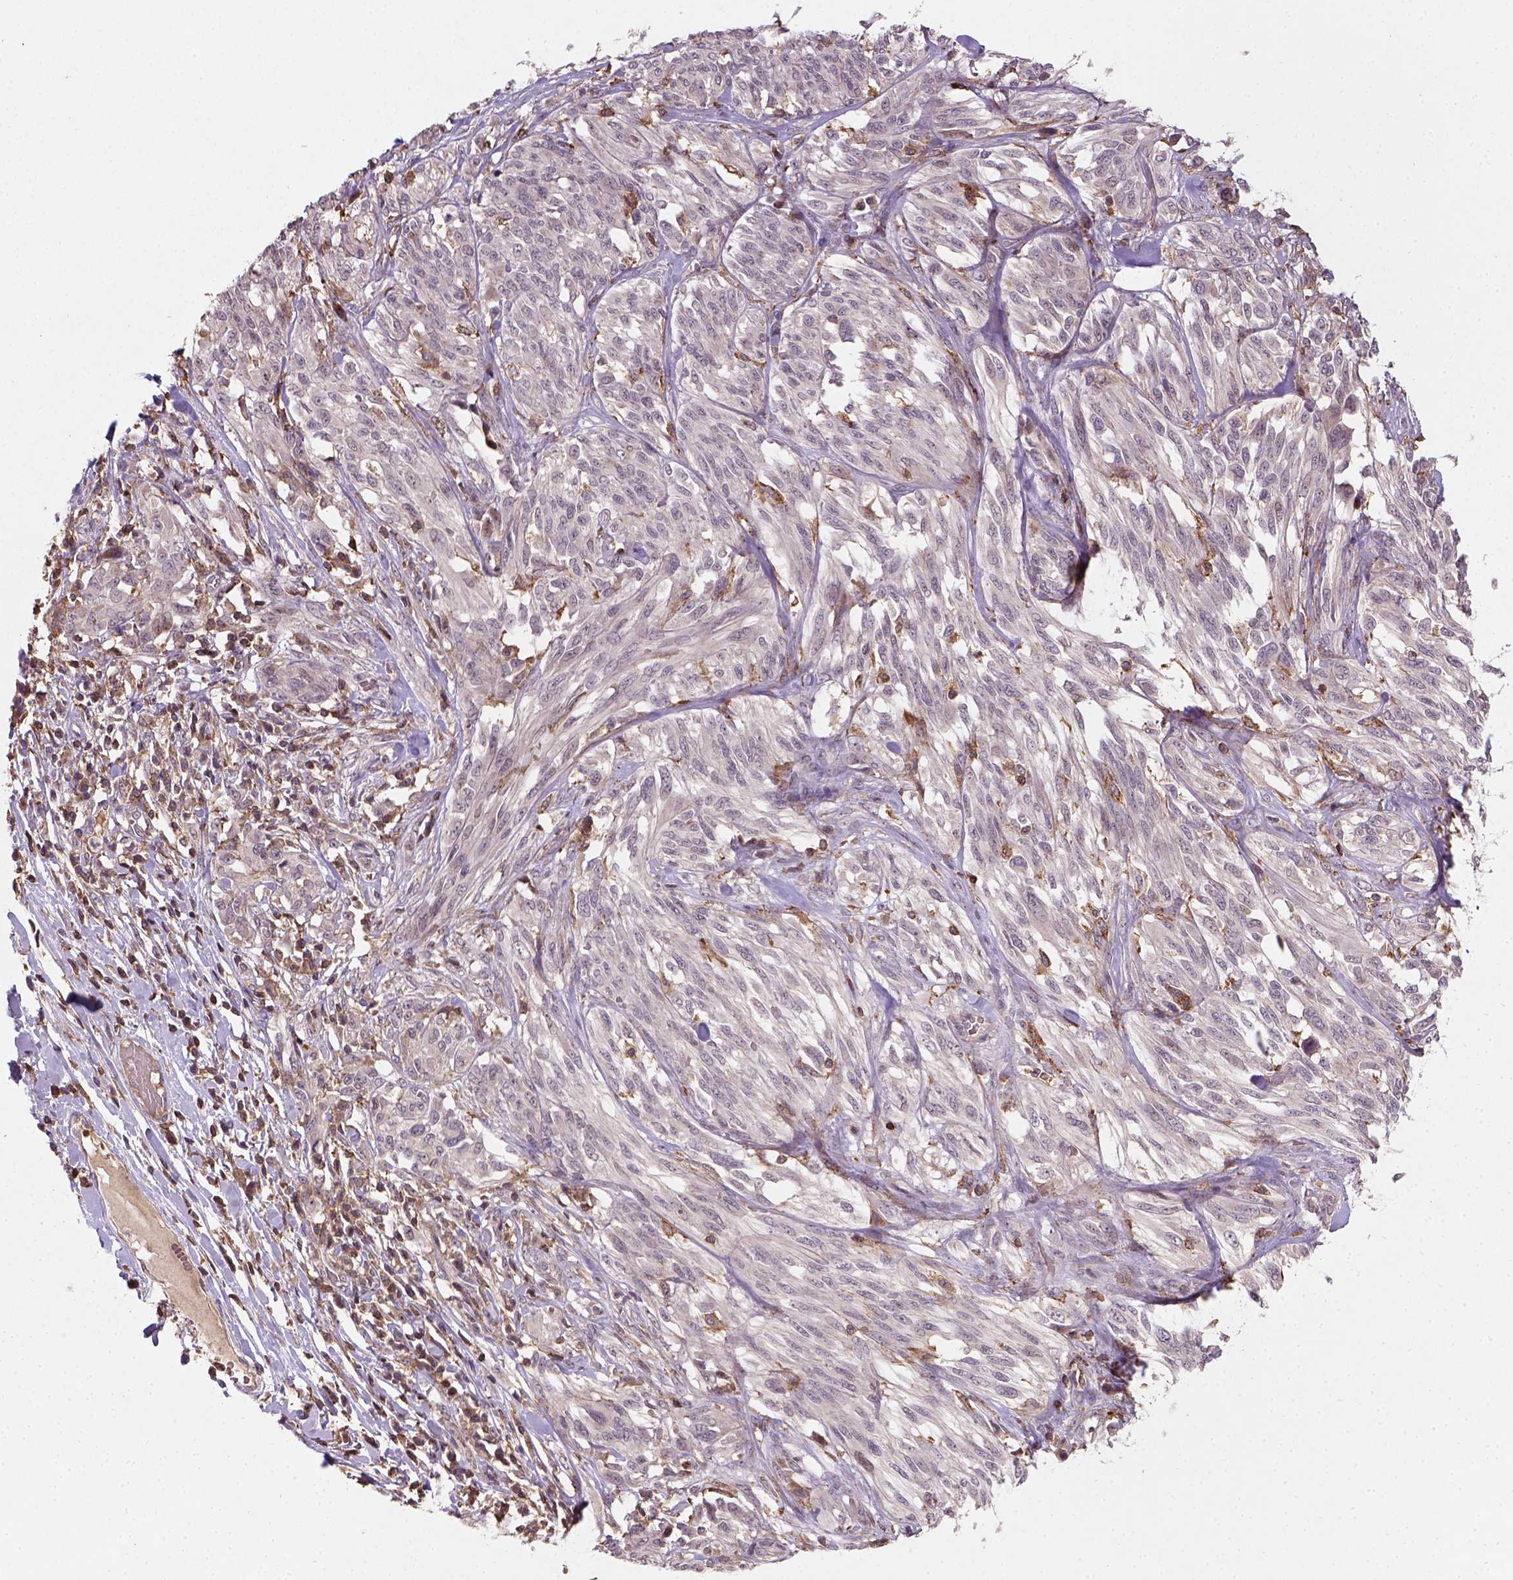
{"staining": {"intensity": "negative", "quantity": "none", "location": "none"}, "tissue": "melanoma", "cell_type": "Tumor cells", "image_type": "cancer", "snomed": [{"axis": "morphology", "description": "Malignant melanoma, NOS"}, {"axis": "topography", "description": "Skin"}], "caption": "Human melanoma stained for a protein using immunohistochemistry (IHC) shows no staining in tumor cells.", "gene": "CAMKK1", "patient": {"sex": "female", "age": 91}}